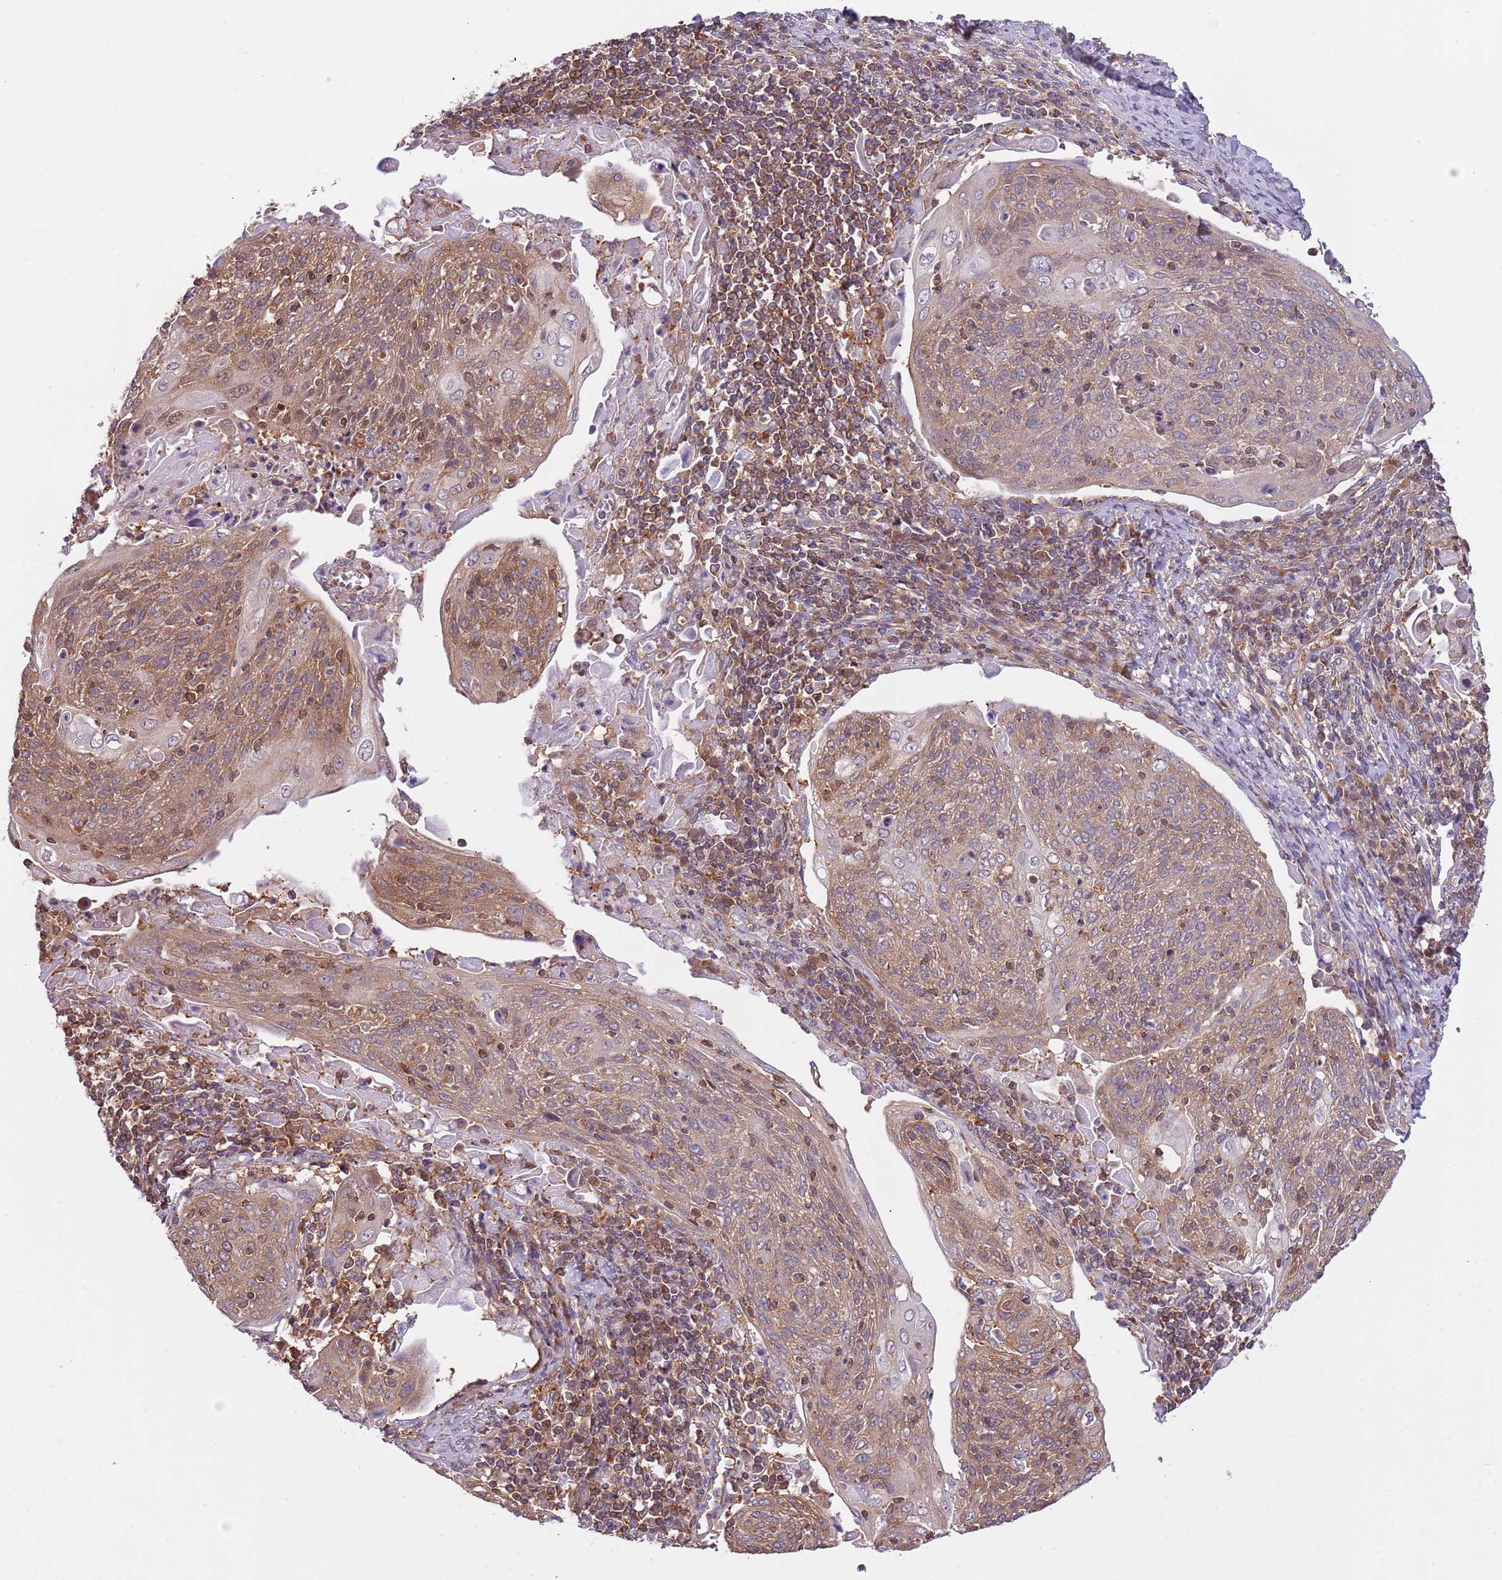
{"staining": {"intensity": "moderate", "quantity": ">75%", "location": "cytoplasmic/membranous"}, "tissue": "cervical cancer", "cell_type": "Tumor cells", "image_type": "cancer", "snomed": [{"axis": "morphology", "description": "Squamous cell carcinoma, NOS"}, {"axis": "topography", "description": "Cervix"}], "caption": "Protein staining exhibits moderate cytoplasmic/membranous positivity in approximately >75% of tumor cells in cervical squamous cell carcinoma.", "gene": "STIP1", "patient": {"sex": "female", "age": 67}}